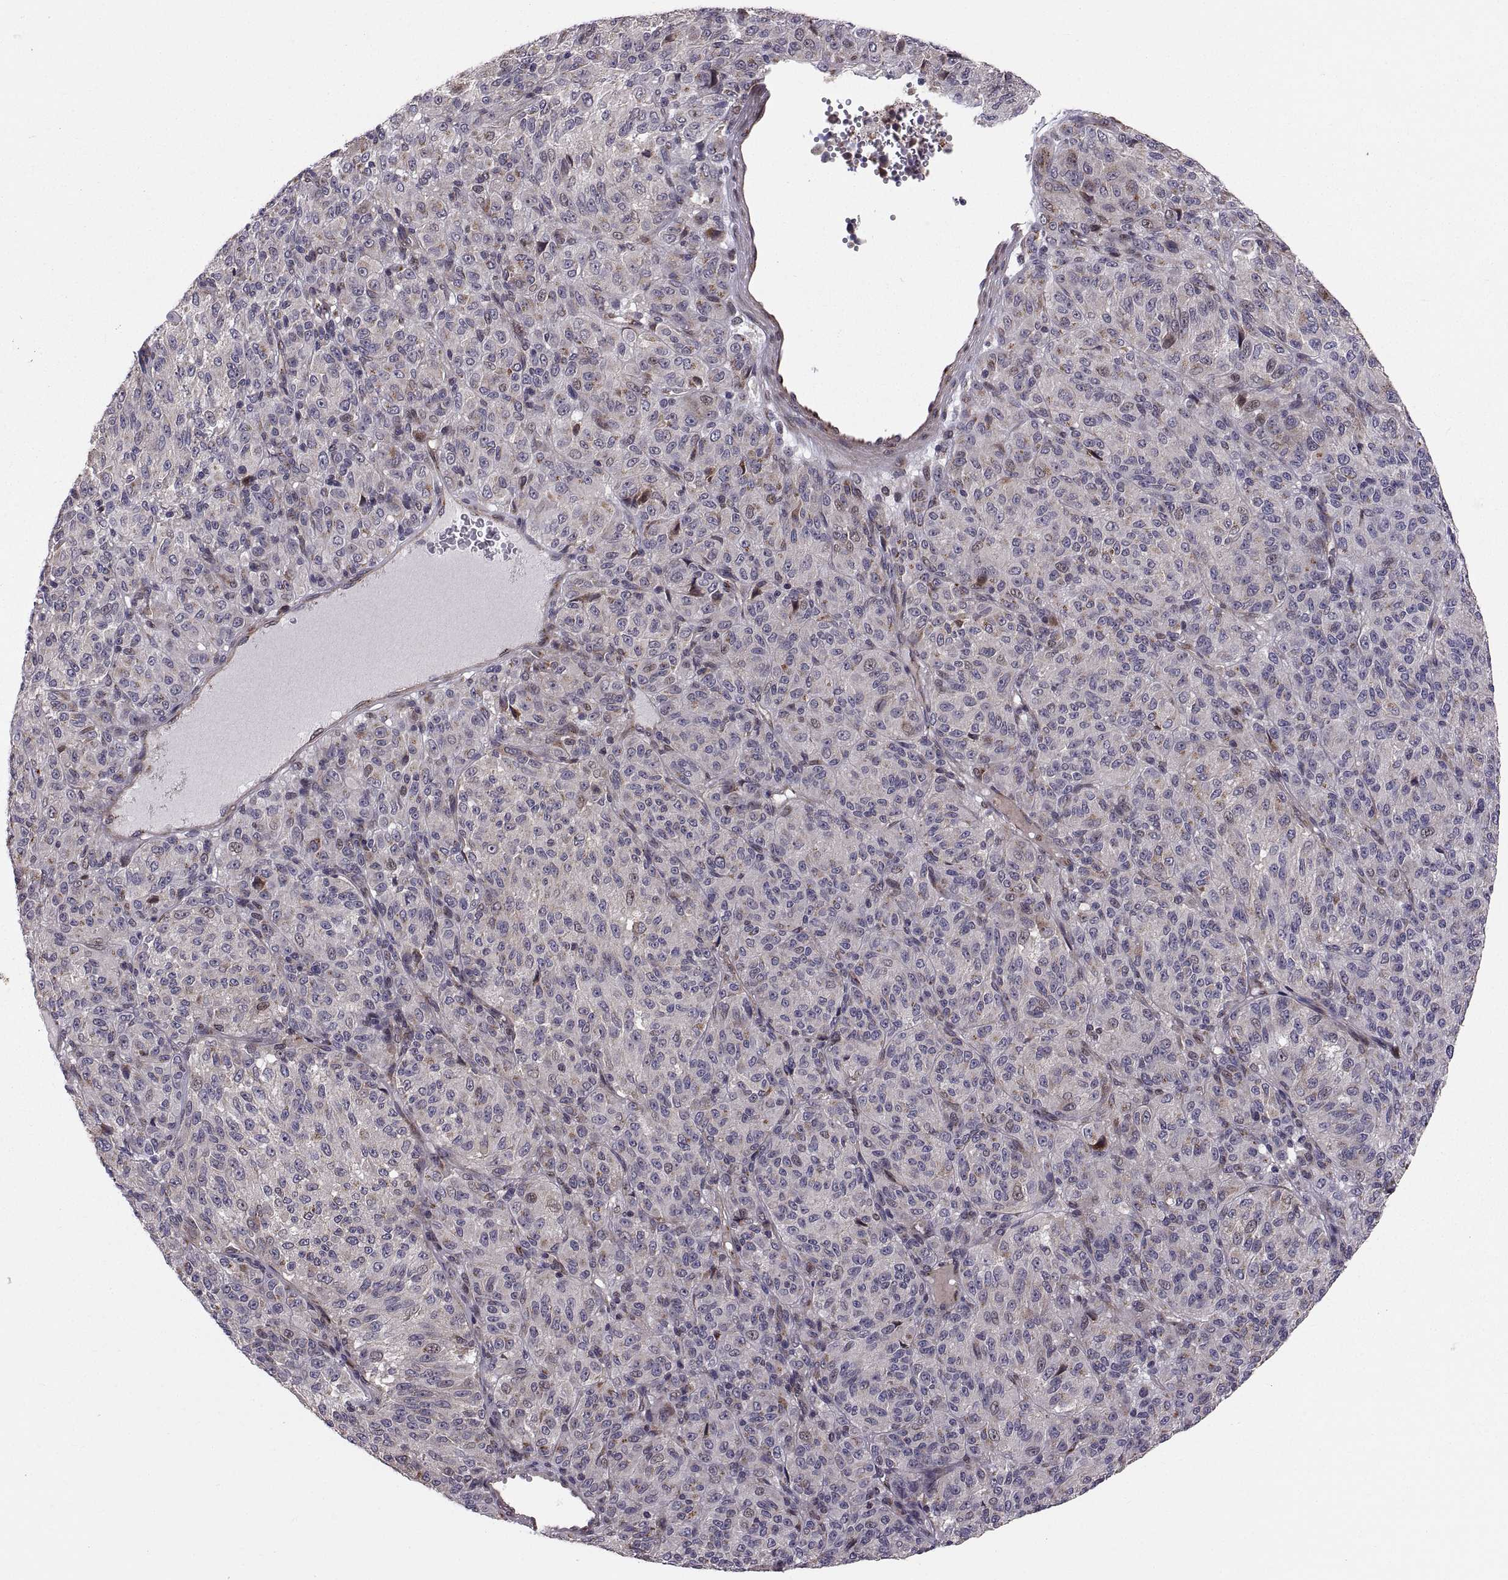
{"staining": {"intensity": "negative", "quantity": "none", "location": "none"}, "tissue": "melanoma", "cell_type": "Tumor cells", "image_type": "cancer", "snomed": [{"axis": "morphology", "description": "Malignant melanoma, Metastatic site"}, {"axis": "topography", "description": "Brain"}], "caption": "Immunohistochemistry micrograph of neoplastic tissue: human melanoma stained with DAB demonstrates no significant protein positivity in tumor cells.", "gene": "TESC", "patient": {"sex": "female", "age": 56}}